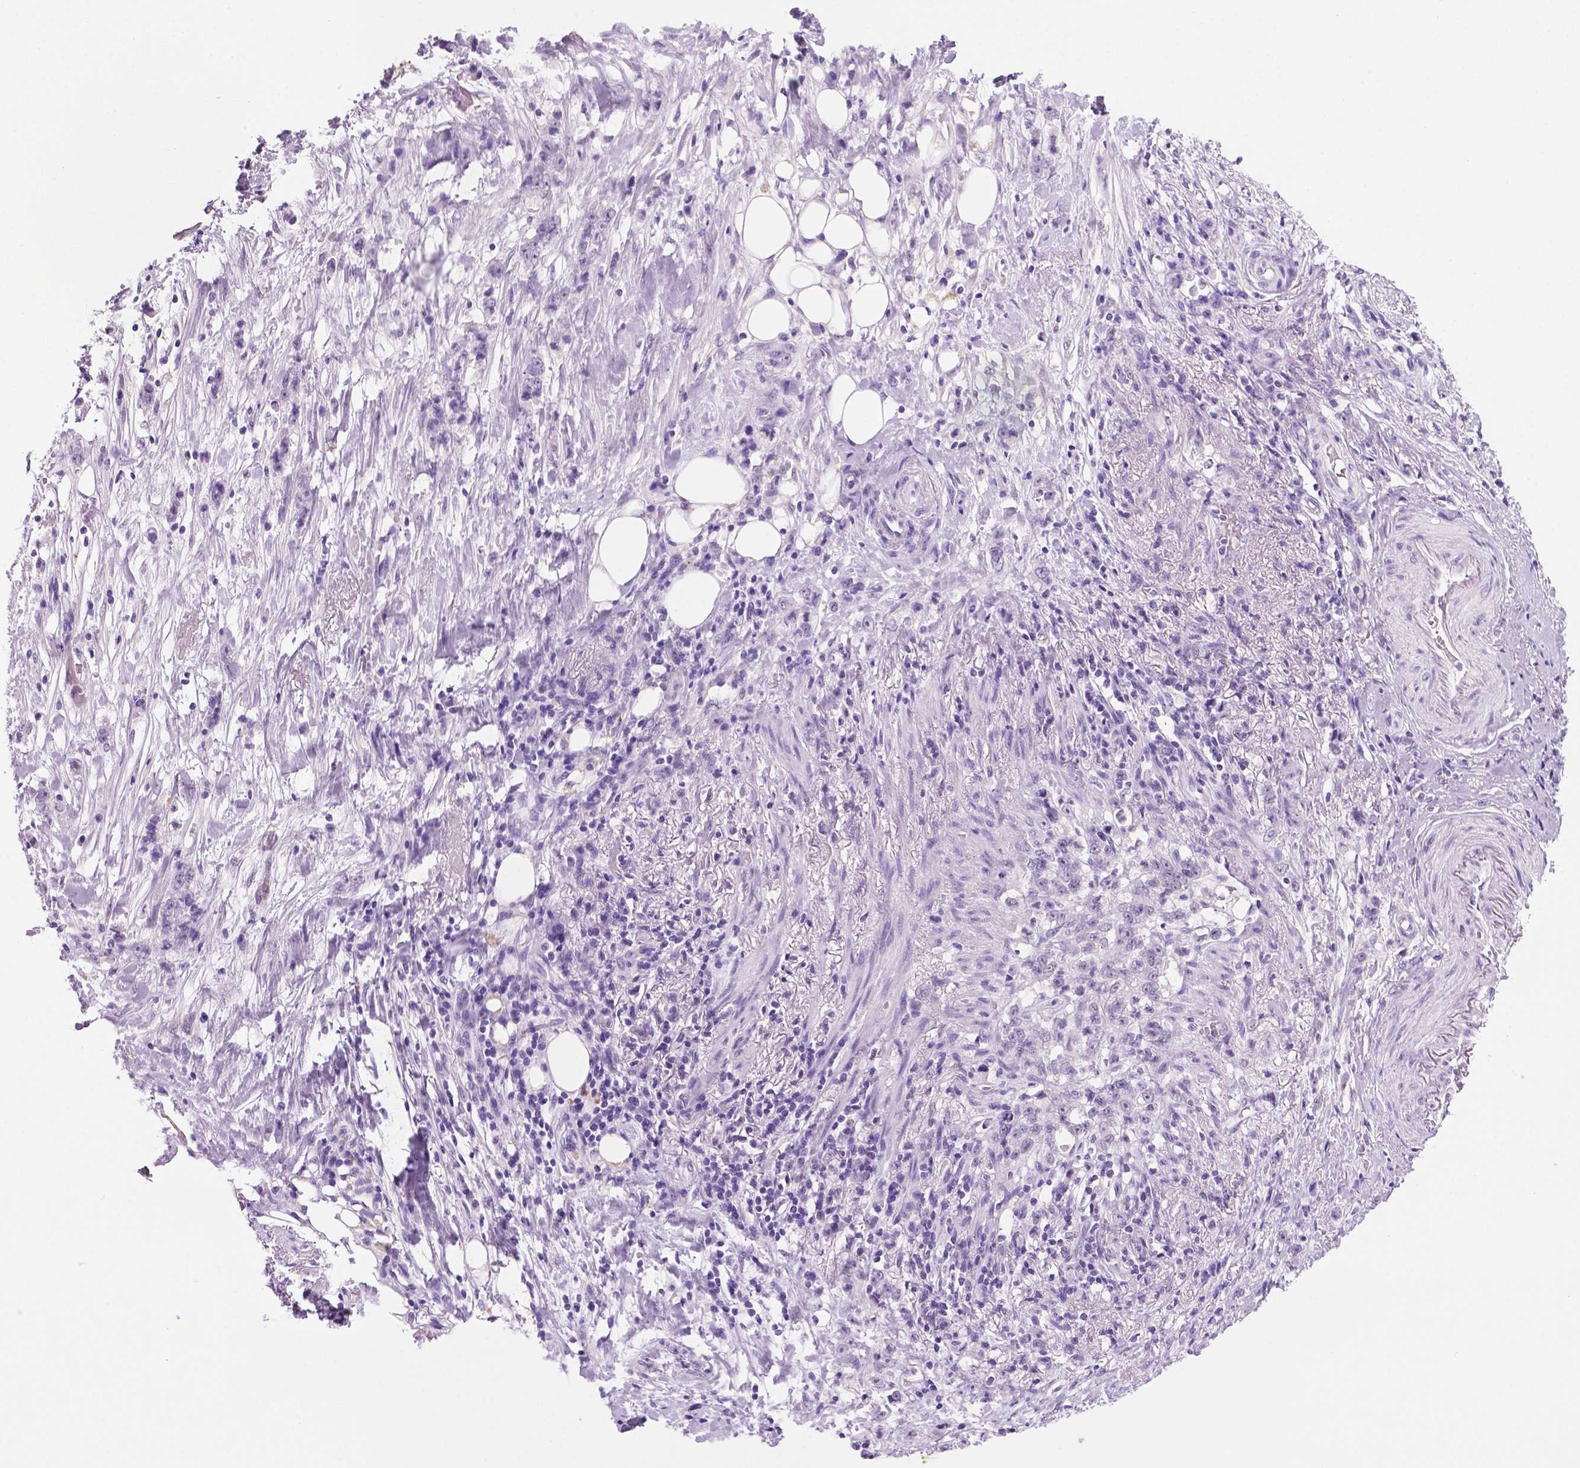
{"staining": {"intensity": "negative", "quantity": "none", "location": "none"}, "tissue": "stomach cancer", "cell_type": "Tumor cells", "image_type": "cancer", "snomed": [{"axis": "morphology", "description": "Adenocarcinoma, NOS"}, {"axis": "topography", "description": "Stomach, lower"}], "caption": "The histopathology image displays no significant positivity in tumor cells of stomach cancer (adenocarcinoma). (DAB (3,3'-diaminobenzidine) IHC, high magnification).", "gene": "C18orf21", "patient": {"sex": "male", "age": 88}}